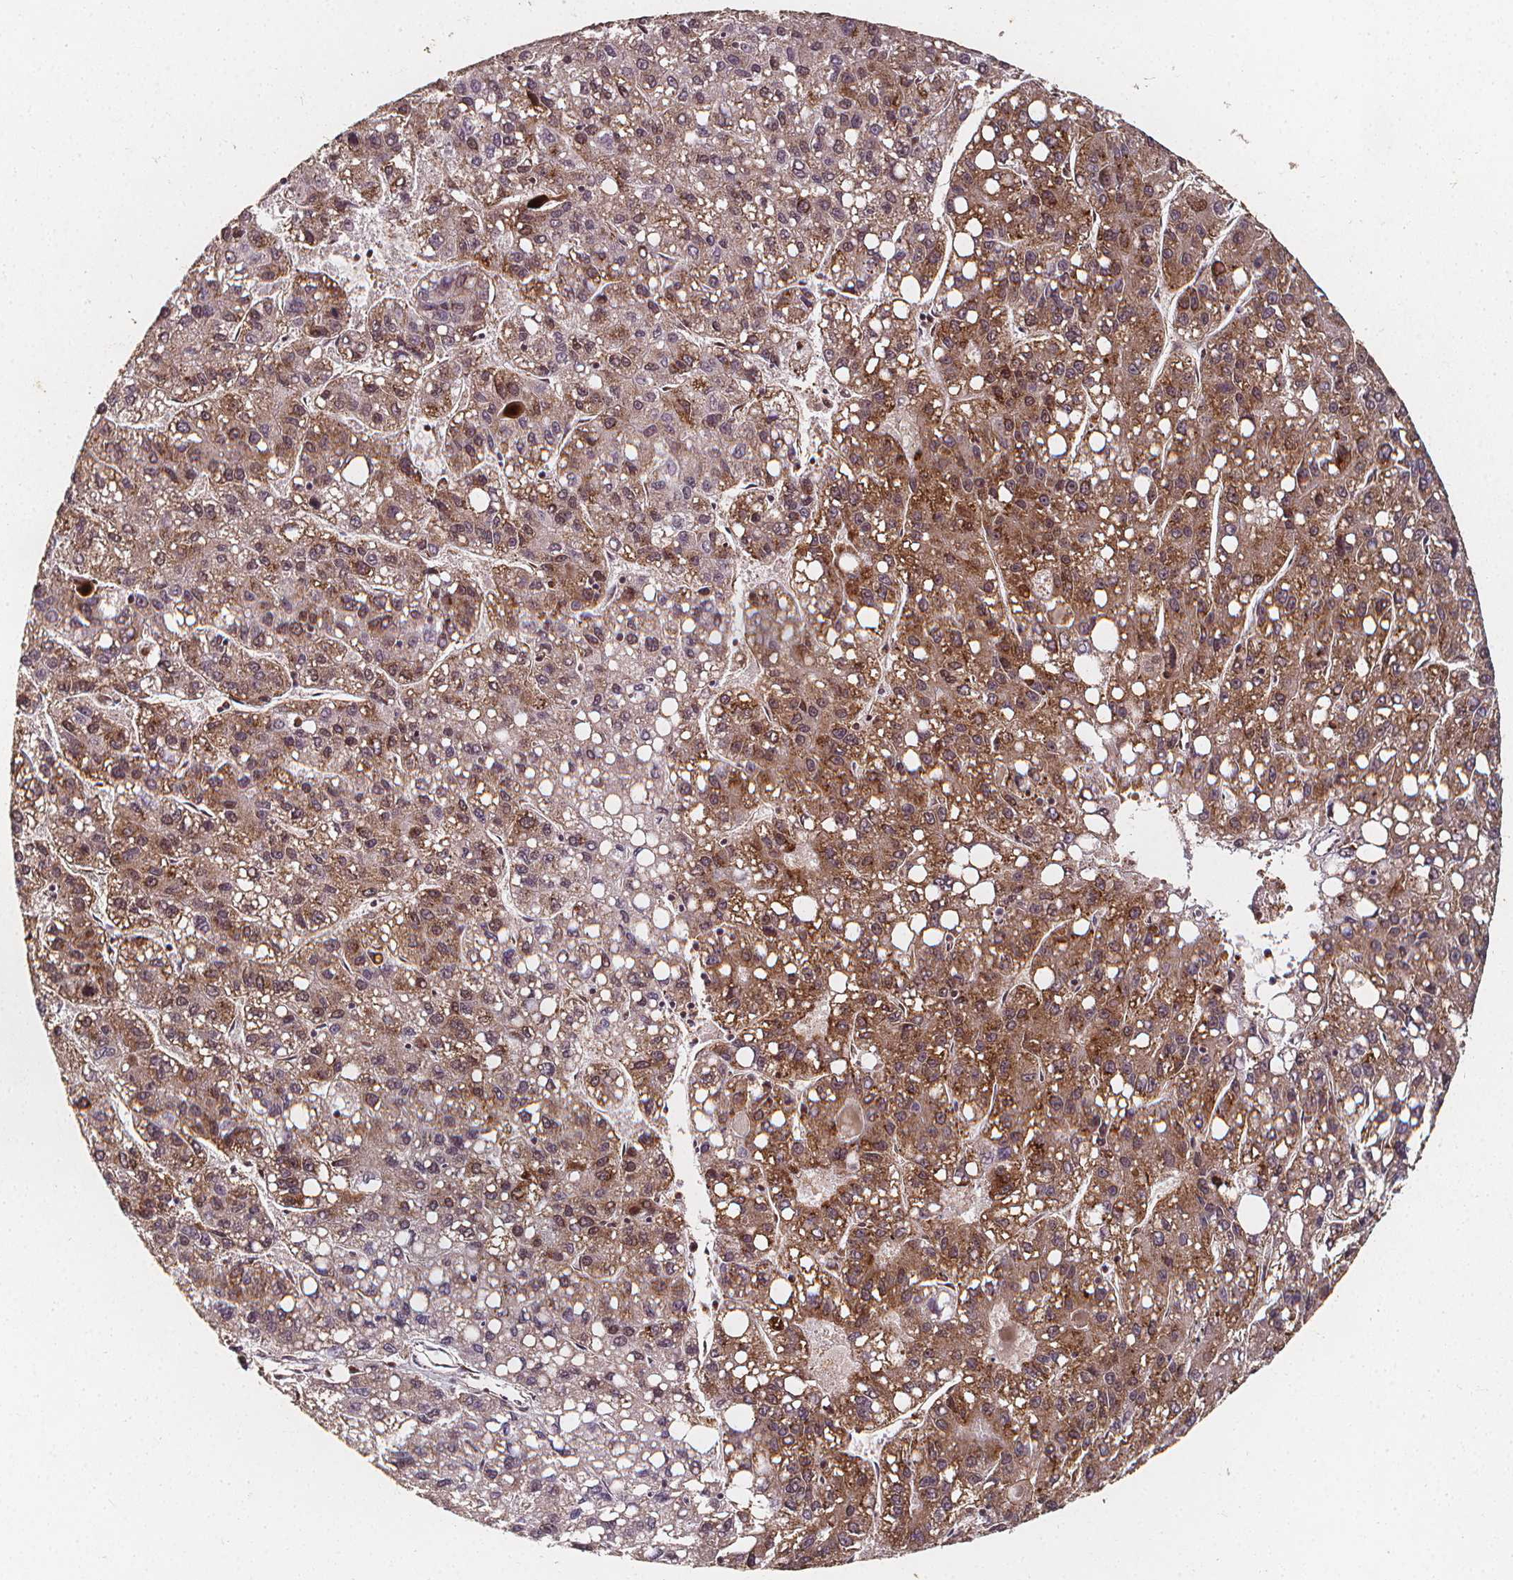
{"staining": {"intensity": "moderate", "quantity": "25%-75%", "location": "cytoplasmic/membranous,nuclear"}, "tissue": "liver cancer", "cell_type": "Tumor cells", "image_type": "cancer", "snomed": [{"axis": "morphology", "description": "Carcinoma, Hepatocellular, NOS"}, {"axis": "topography", "description": "Liver"}], "caption": "Liver cancer stained with DAB (3,3'-diaminobenzidine) immunohistochemistry (IHC) exhibits medium levels of moderate cytoplasmic/membranous and nuclear positivity in about 25%-75% of tumor cells.", "gene": "SMN1", "patient": {"sex": "female", "age": 82}}